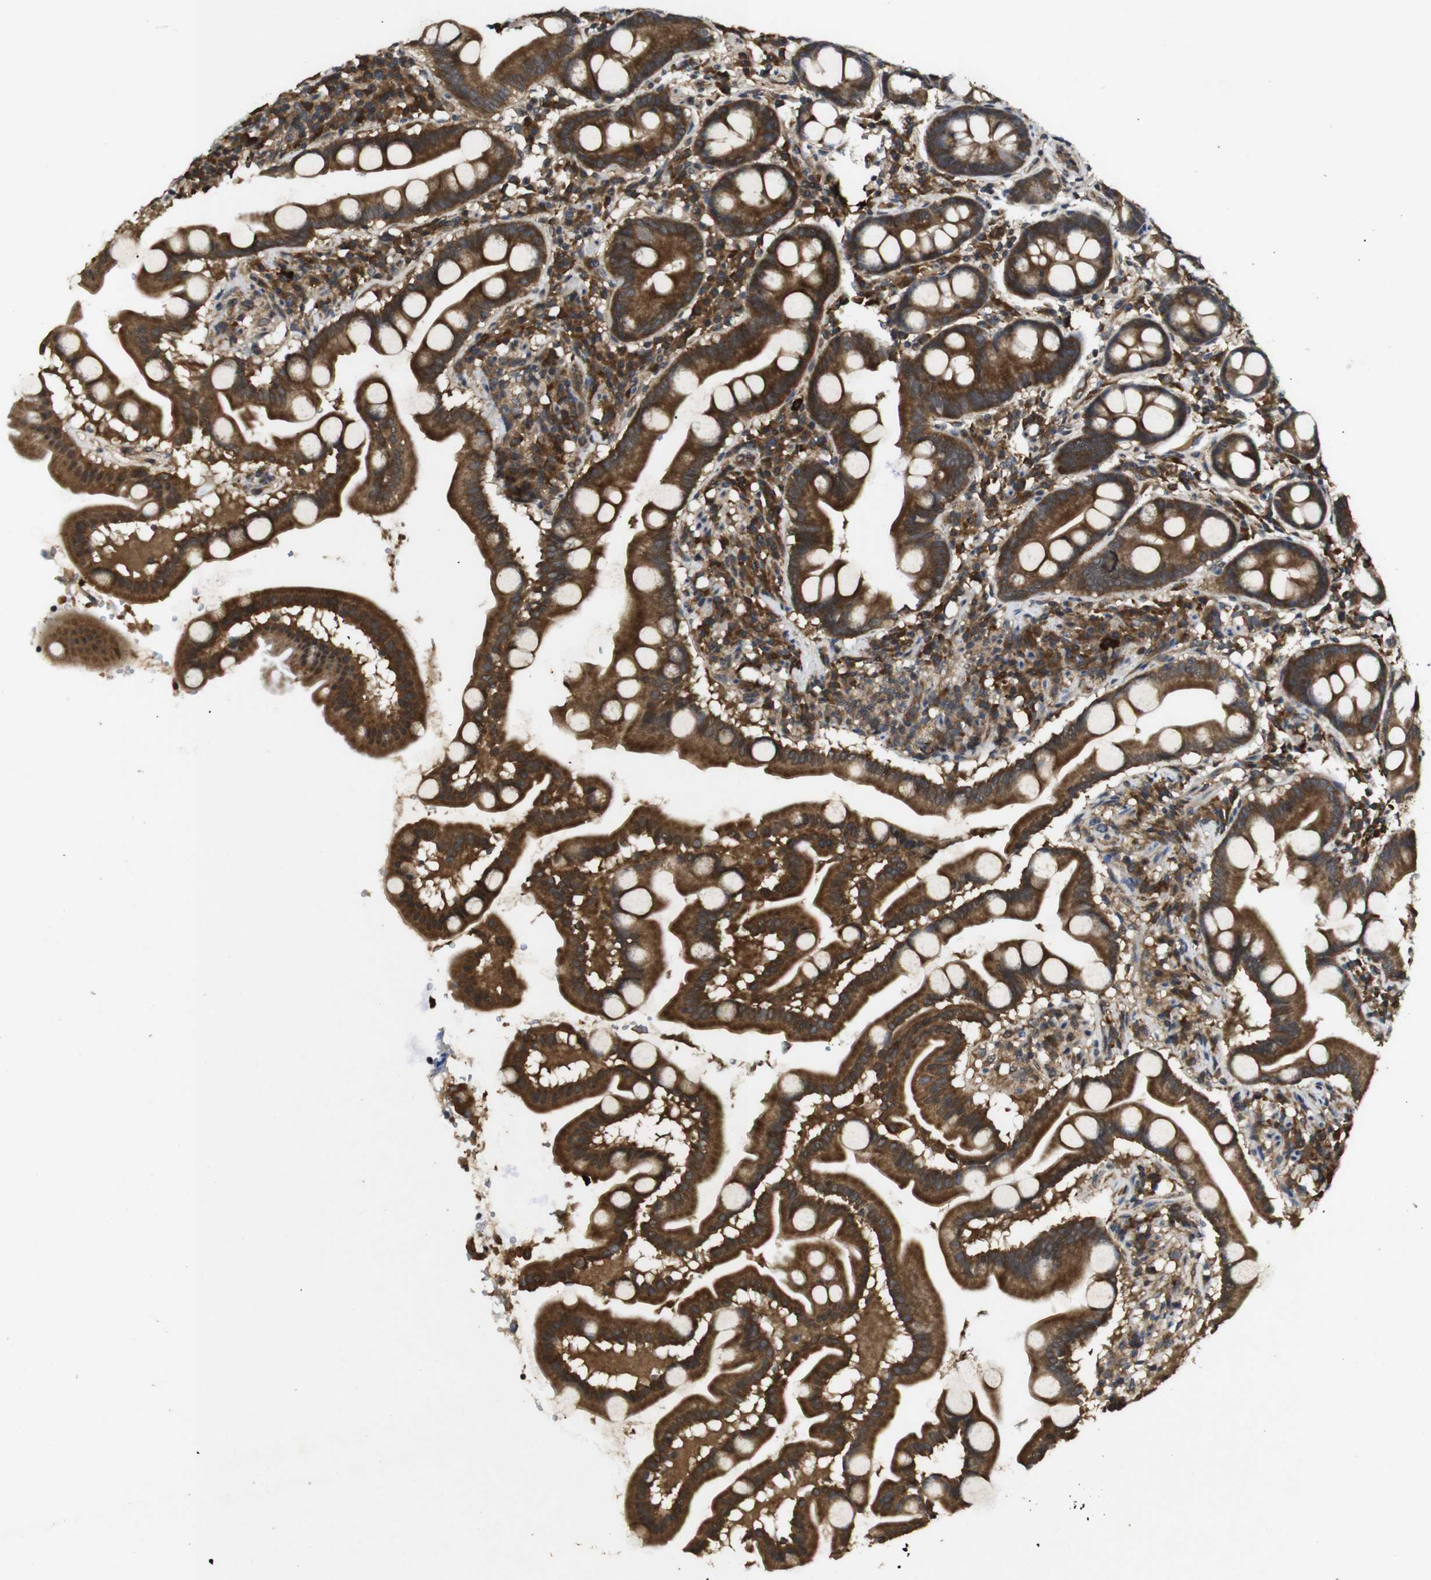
{"staining": {"intensity": "strong", "quantity": ">75%", "location": "cytoplasmic/membranous"}, "tissue": "duodenum", "cell_type": "Glandular cells", "image_type": "normal", "snomed": [{"axis": "morphology", "description": "Normal tissue, NOS"}, {"axis": "topography", "description": "Duodenum"}], "caption": "Human duodenum stained with a brown dye shows strong cytoplasmic/membranous positive staining in about >75% of glandular cells.", "gene": "RIPK1", "patient": {"sex": "male", "age": 50}}